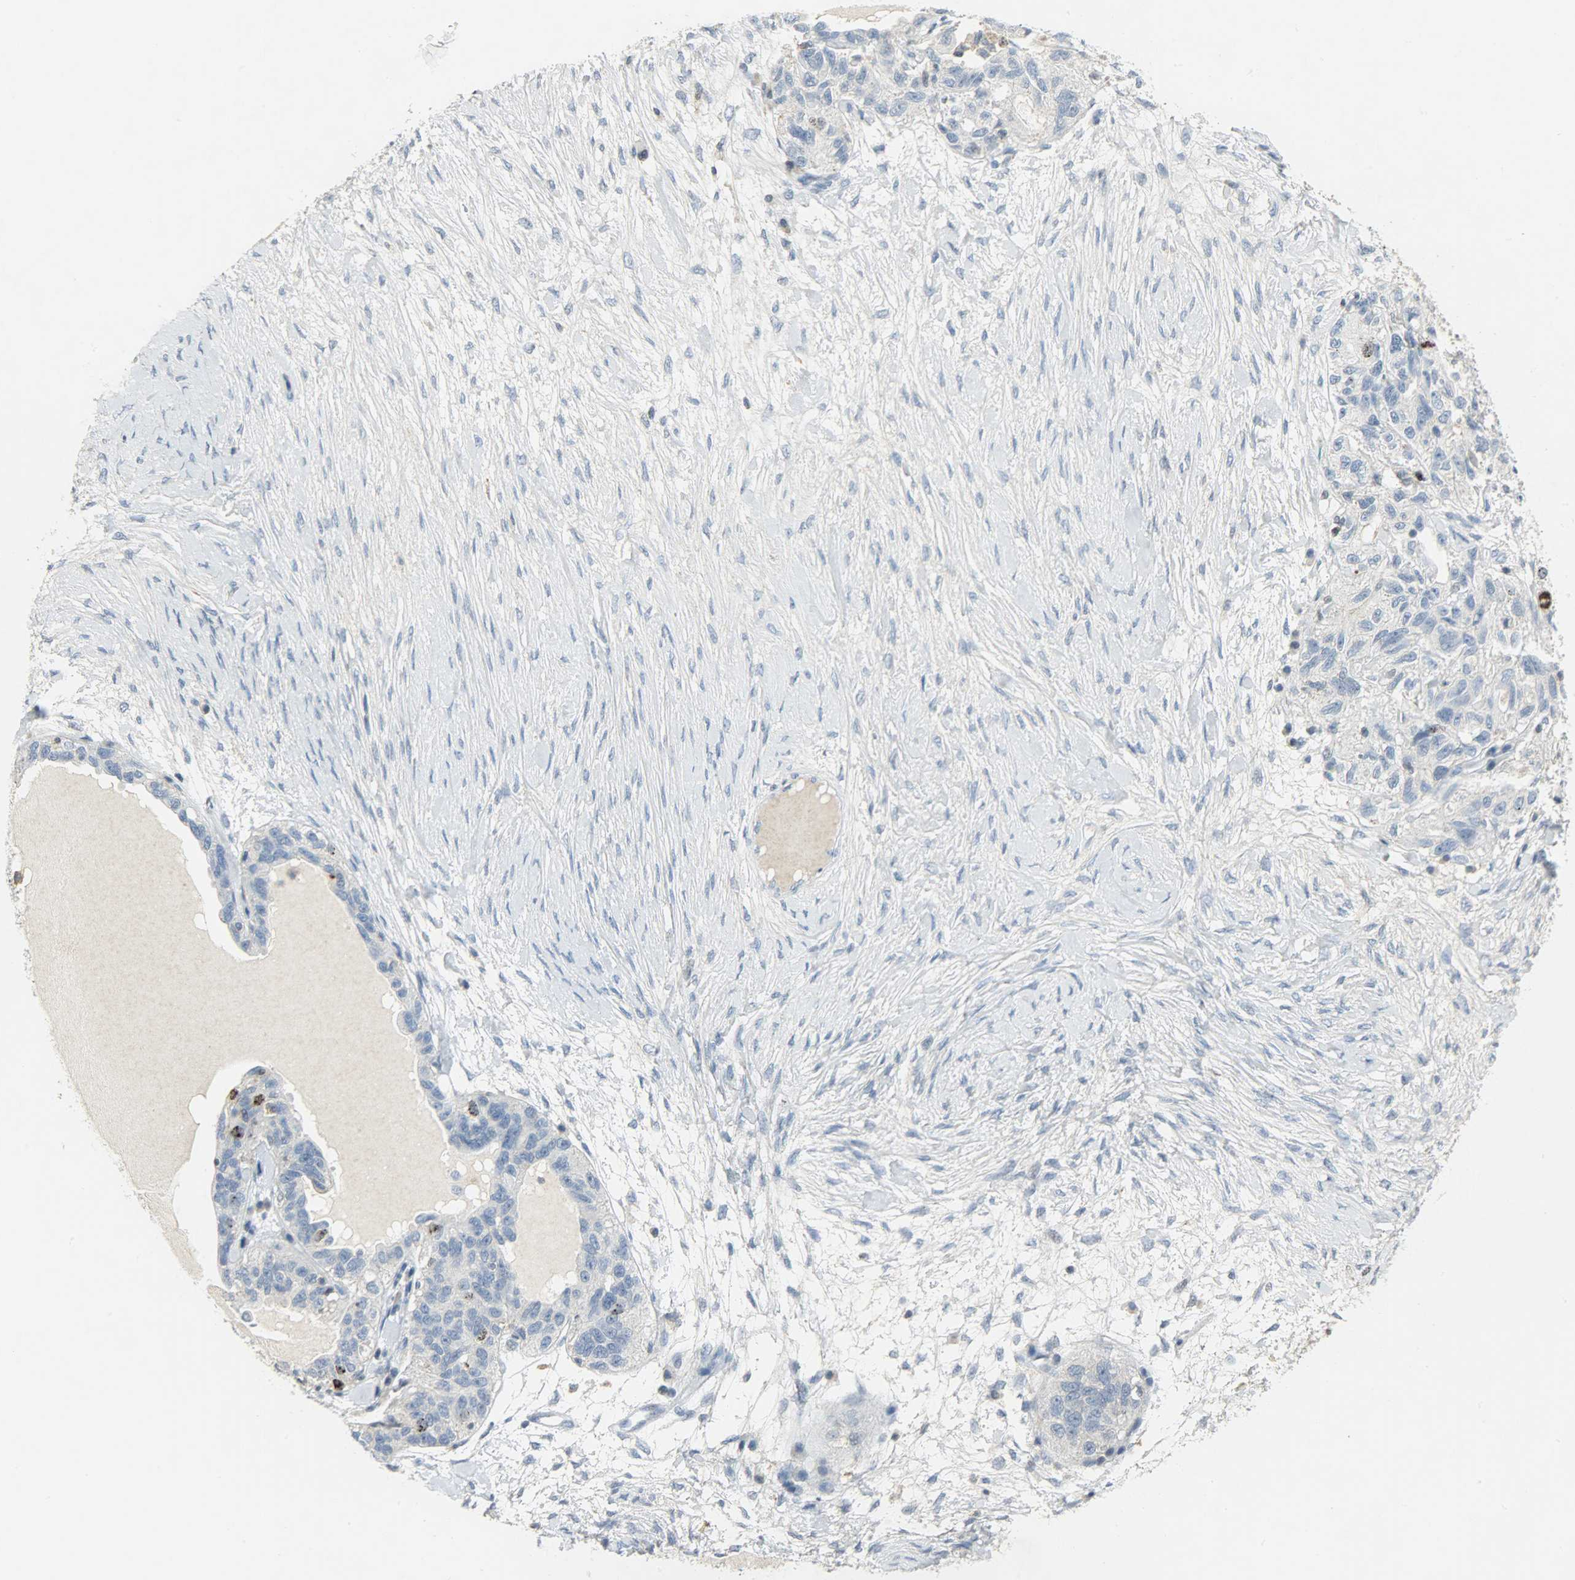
{"staining": {"intensity": "moderate", "quantity": "25%-75%", "location": "nuclear"}, "tissue": "ovarian cancer", "cell_type": "Tumor cells", "image_type": "cancer", "snomed": [{"axis": "morphology", "description": "Cystadenocarcinoma, serous, NOS"}, {"axis": "topography", "description": "Ovary"}], "caption": "Immunohistochemical staining of ovarian cancer exhibits moderate nuclear protein expression in about 25%-75% of tumor cells. (DAB (3,3'-diaminobenzidine) IHC, brown staining for protein, blue staining for nuclei).", "gene": "AURKB", "patient": {"sex": "female", "age": 82}}